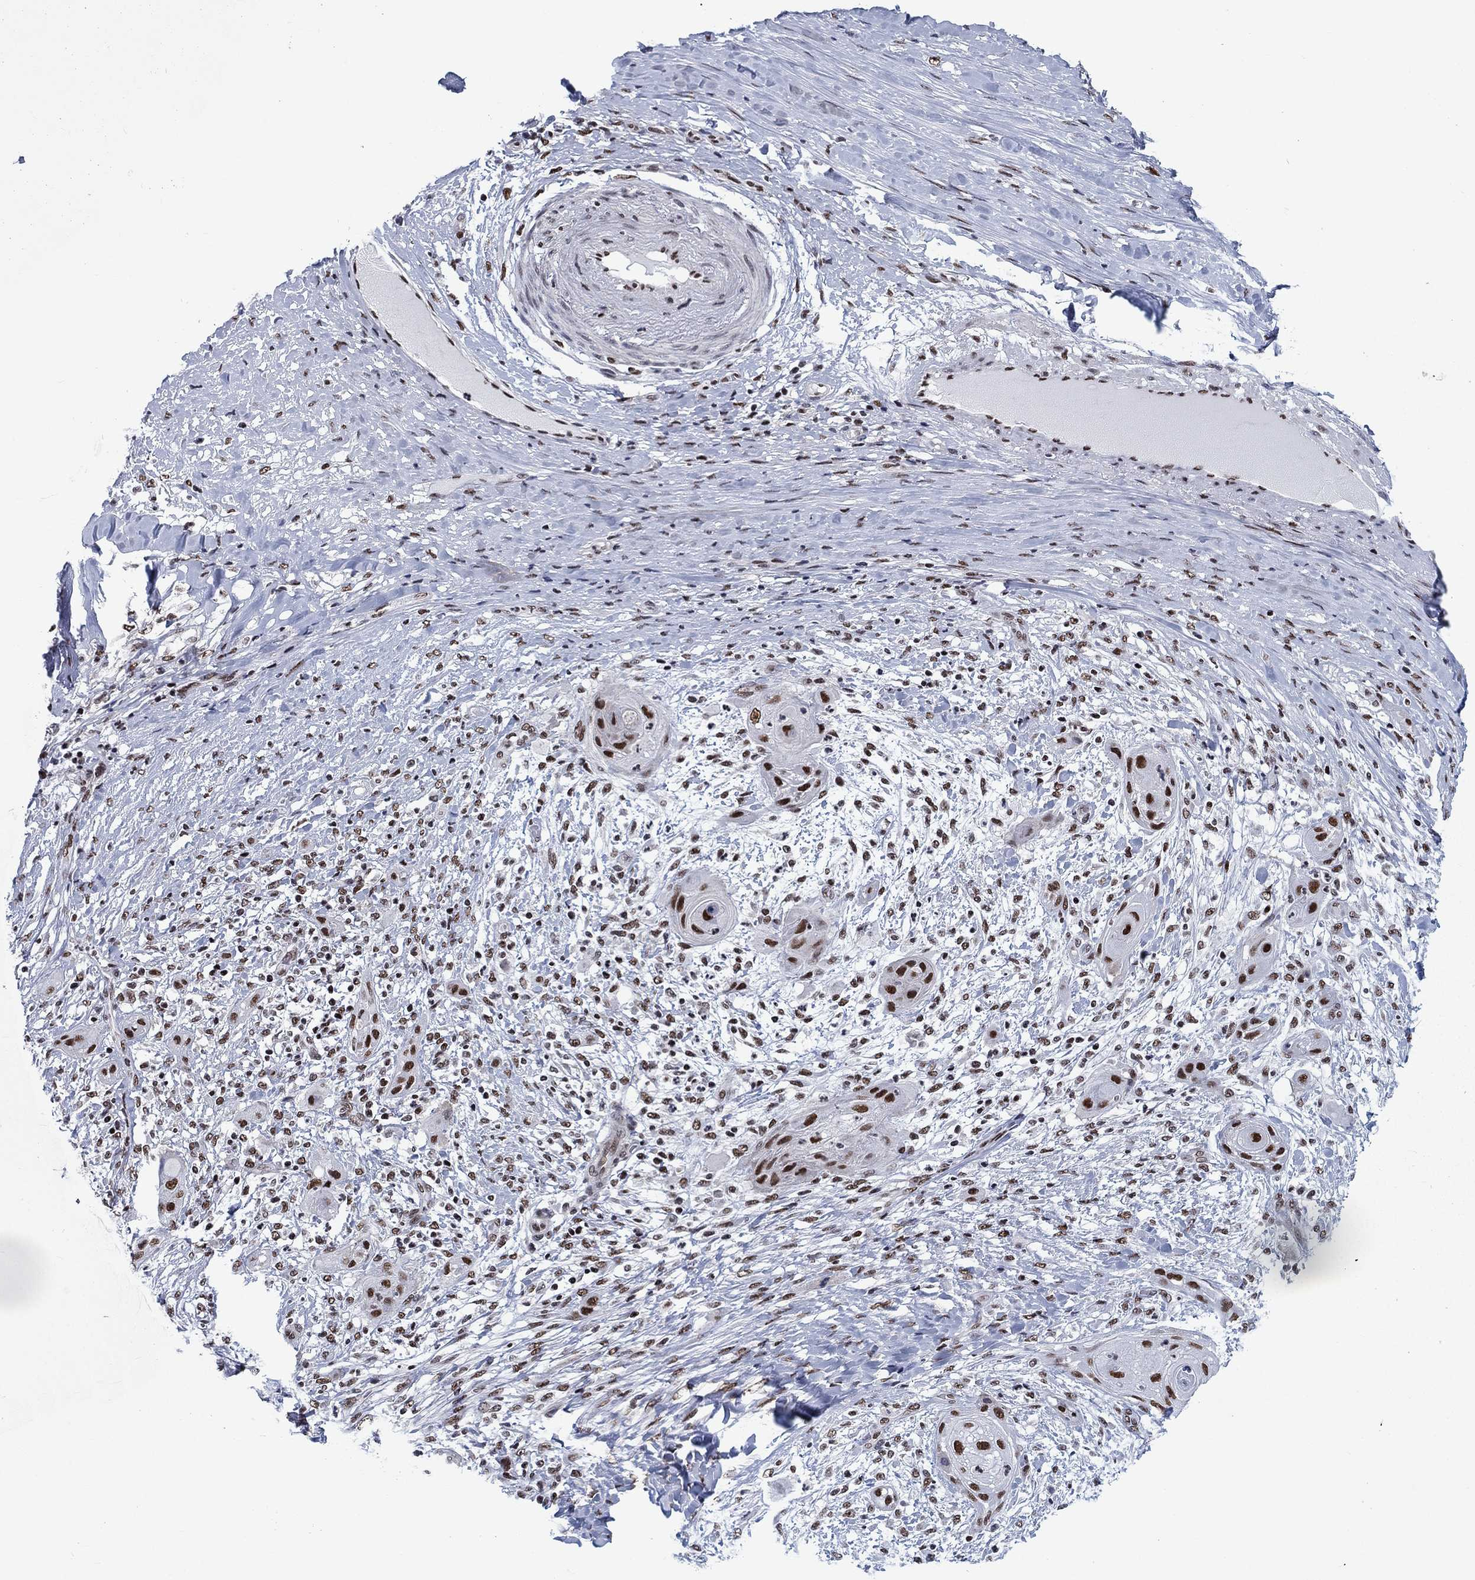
{"staining": {"intensity": "strong", "quantity": ">75%", "location": "nuclear"}, "tissue": "skin cancer", "cell_type": "Tumor cells", "image_type": "cancer", "snomed": [{"axis": "morphology", "description": "Squamous cell carcinoma, NOS"}, {"axis": "topography", "description": "Skin"}], "caption": "Protein positivity by immunohistochemistry demonstrates strong nuclear staining in about >75% of tumor cells in skin cancer. The protein is stained brown, and the nuclei are stained in blue (DAB IHC with brightfield microscopy, high magnification).", "gene": "RPRD1B", "patient": {"sex": "male", "age": 62}}